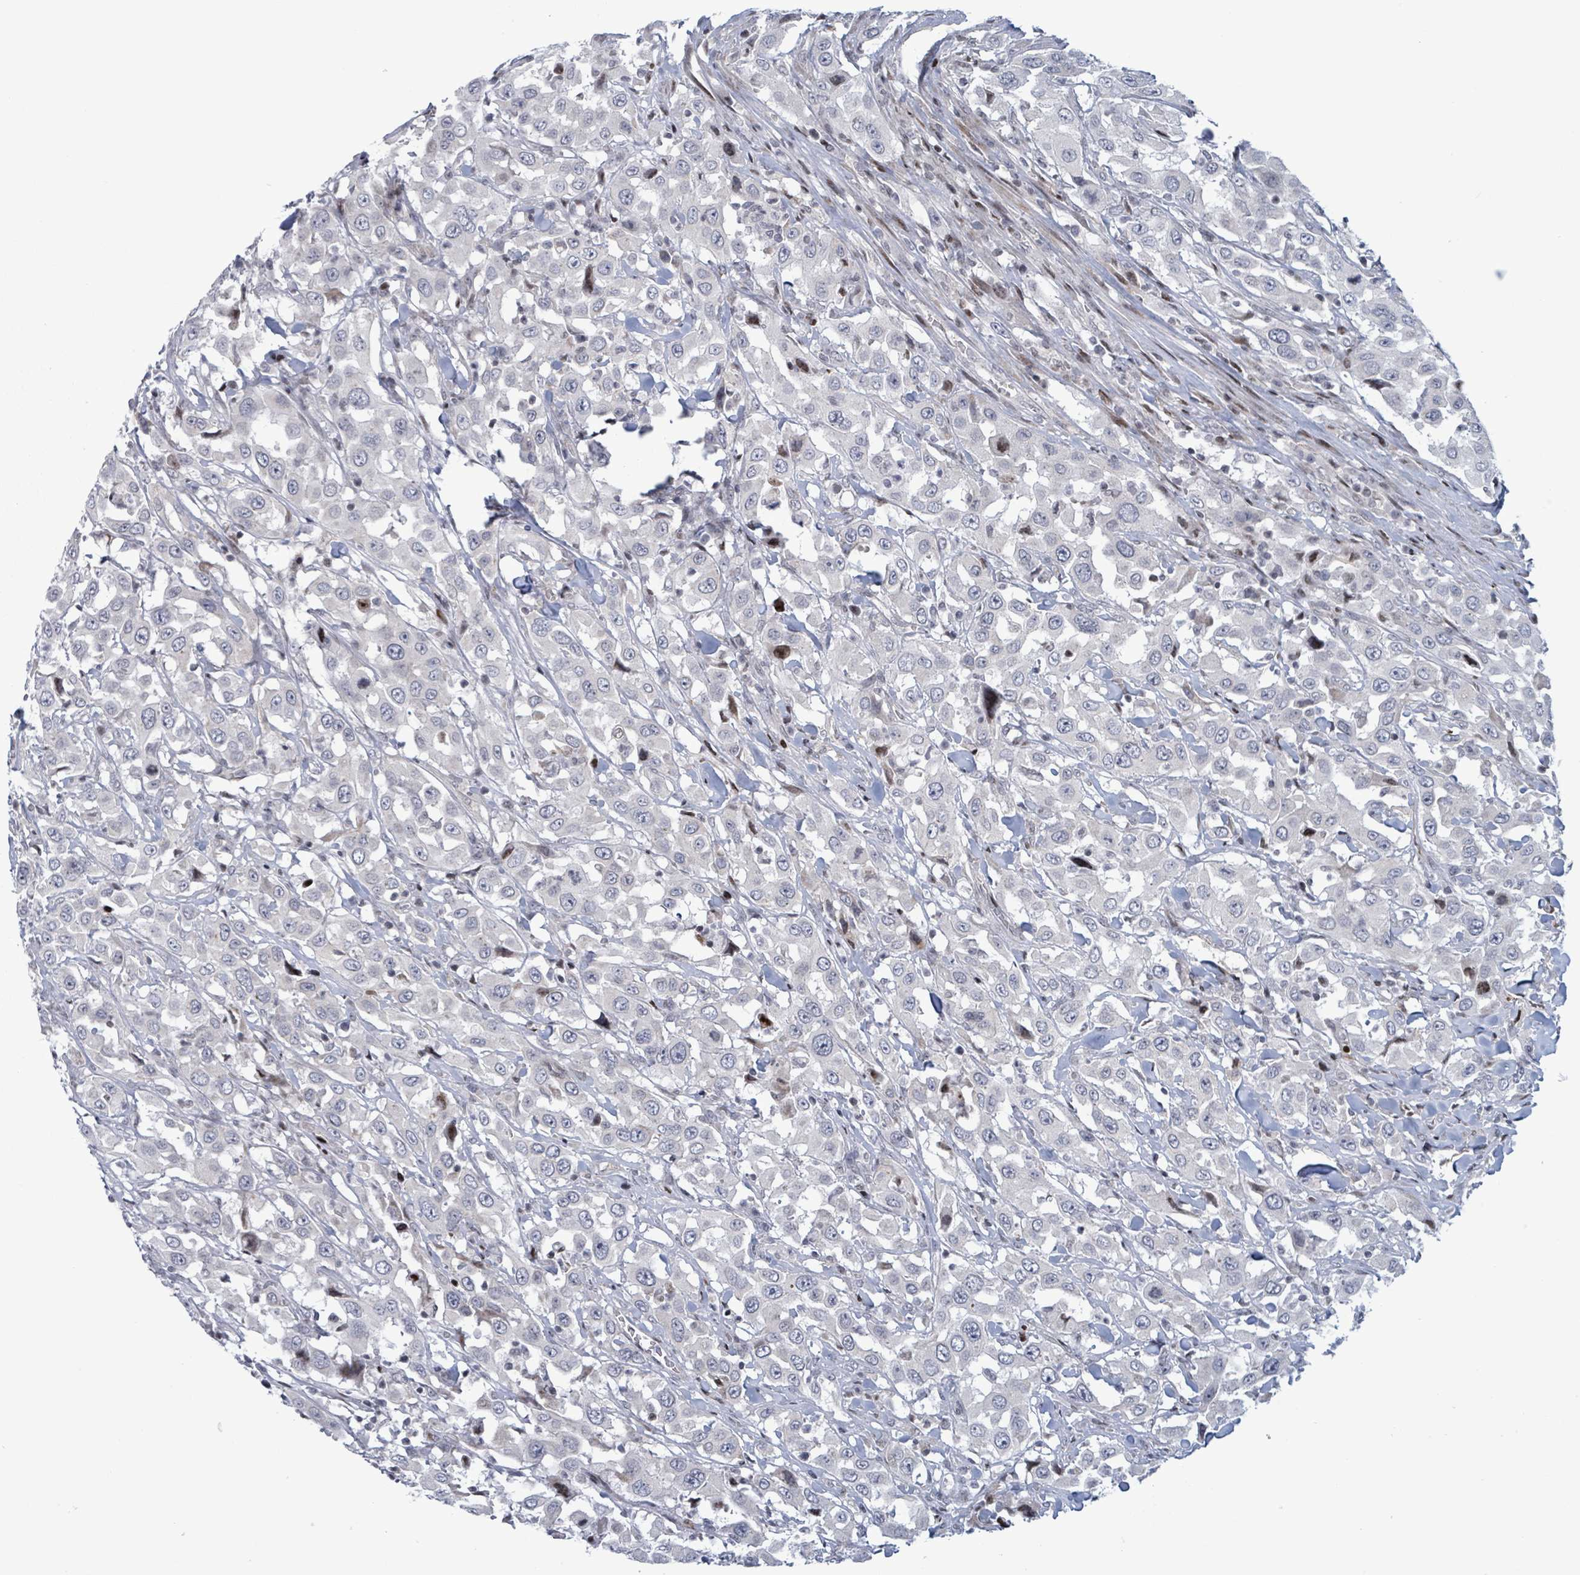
{"staining": {"intensity": "negative", "quantity": "none", "location": "none"}, "tissue": "urothelial cancer", "cell_type": "Tumor cells", "image_type": "cancer", "snomed": [{"axis": "morphology", "description": "Urothelial carcinoma, High grade"}, {"axis": "topography", "description": "Urinary bladder"}], "caption": "DAB immunohistochemical staining of urothelial cancer displays no significant positivity in tumor cells.", "gene": "FNDC4", "patient": {"sex": "male", "age": 61}}